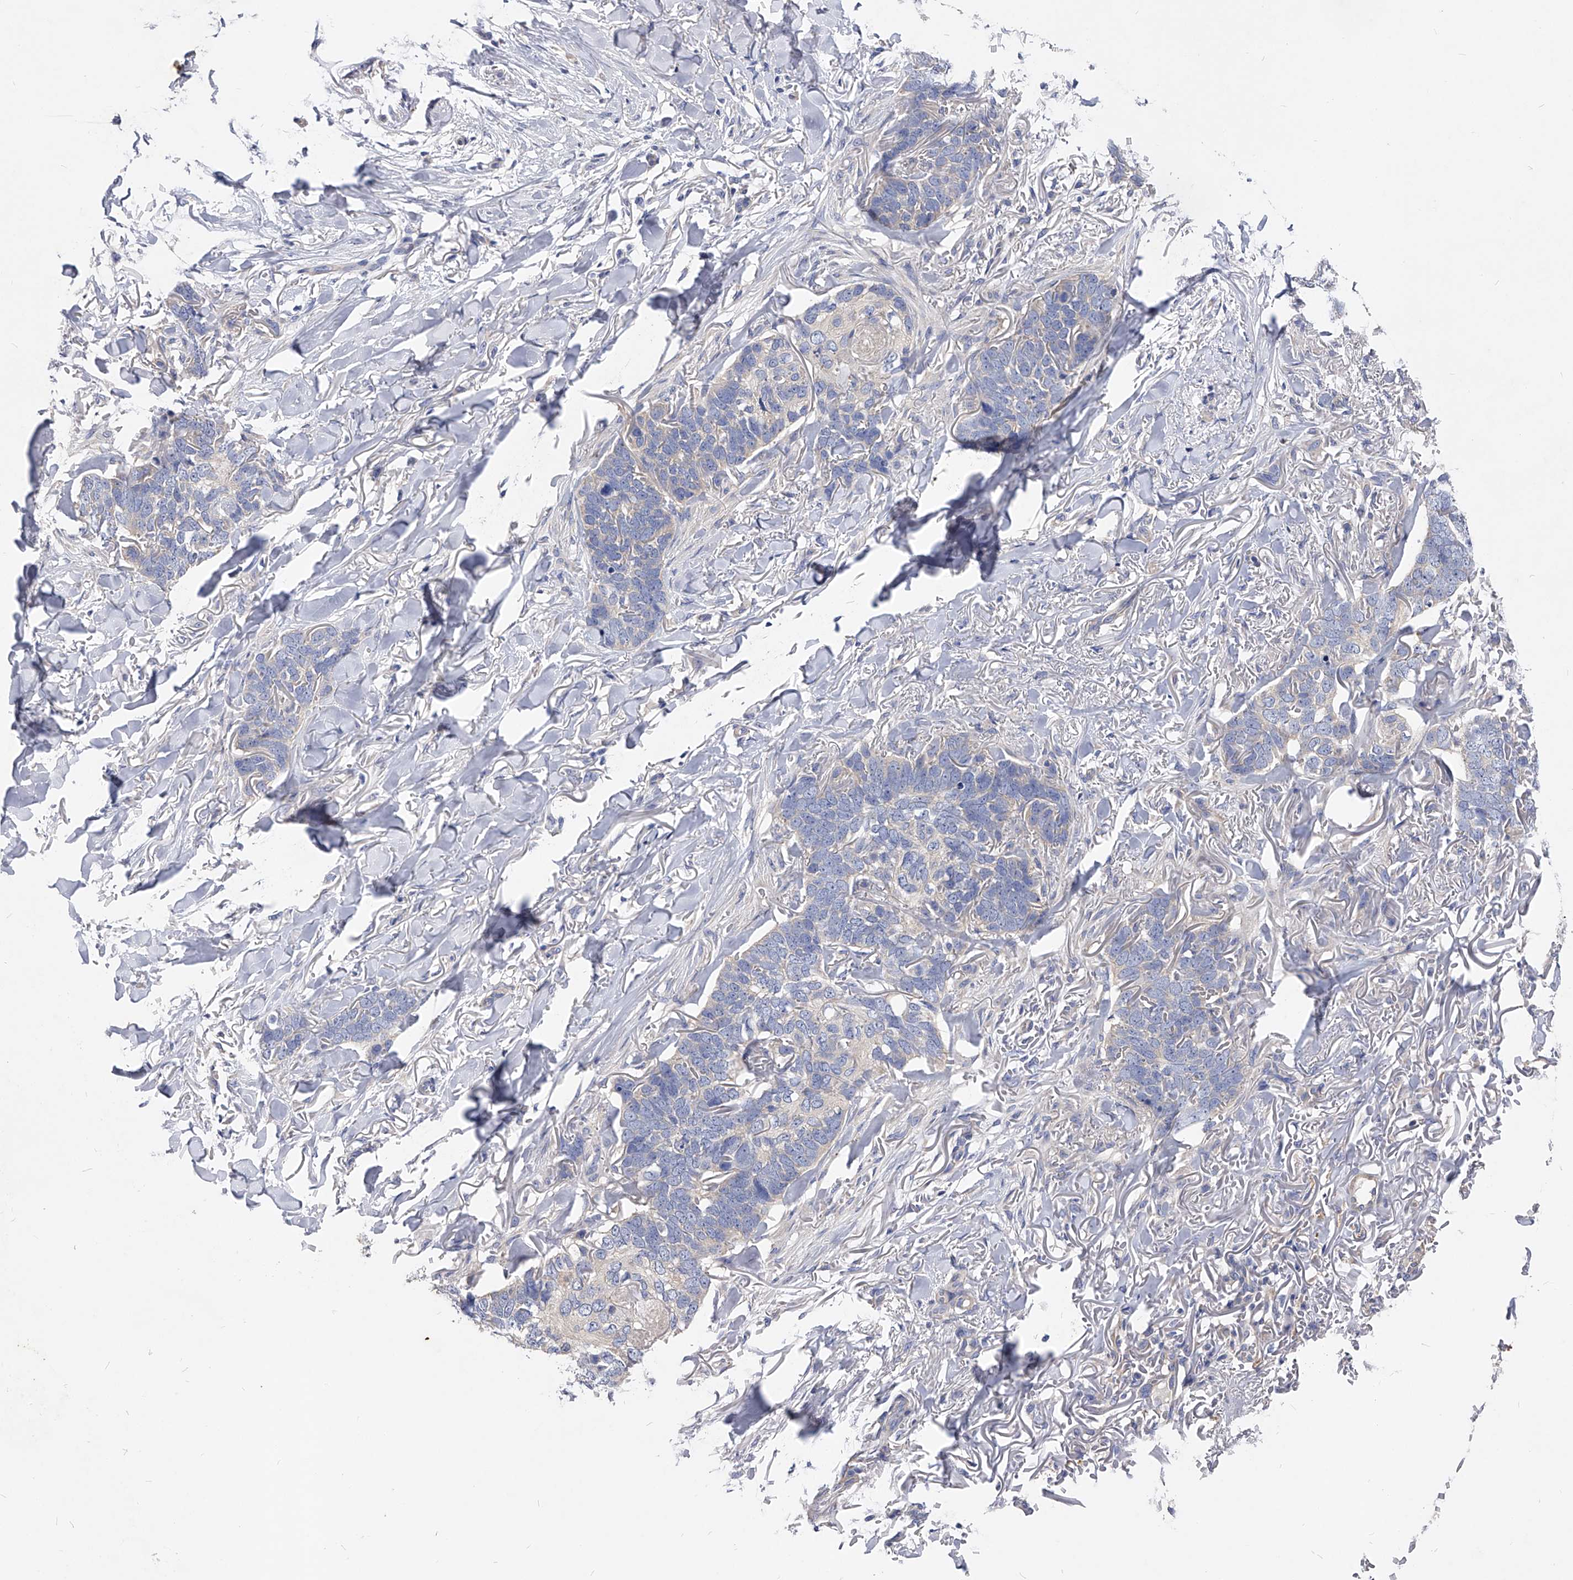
{"staining": {"intensity": "negative", "quantity": "none", "location": "none"}, "tissue": "skin cancer", "cell_type": "Tumor cells", "image_type": "cancer", "snomed": [{"axis": "morphology", "description": "Normal tissue, NOS"}, {"axis": "morphology", "description": "Basal cell carcinoma"}, {"axis": "topography", "description": "Skin"}], "caption": "Tumor cells show no significant positivity in skin cancer.", "gene": "PPP5C", "patient": {"sex": "male", "age": 77}}